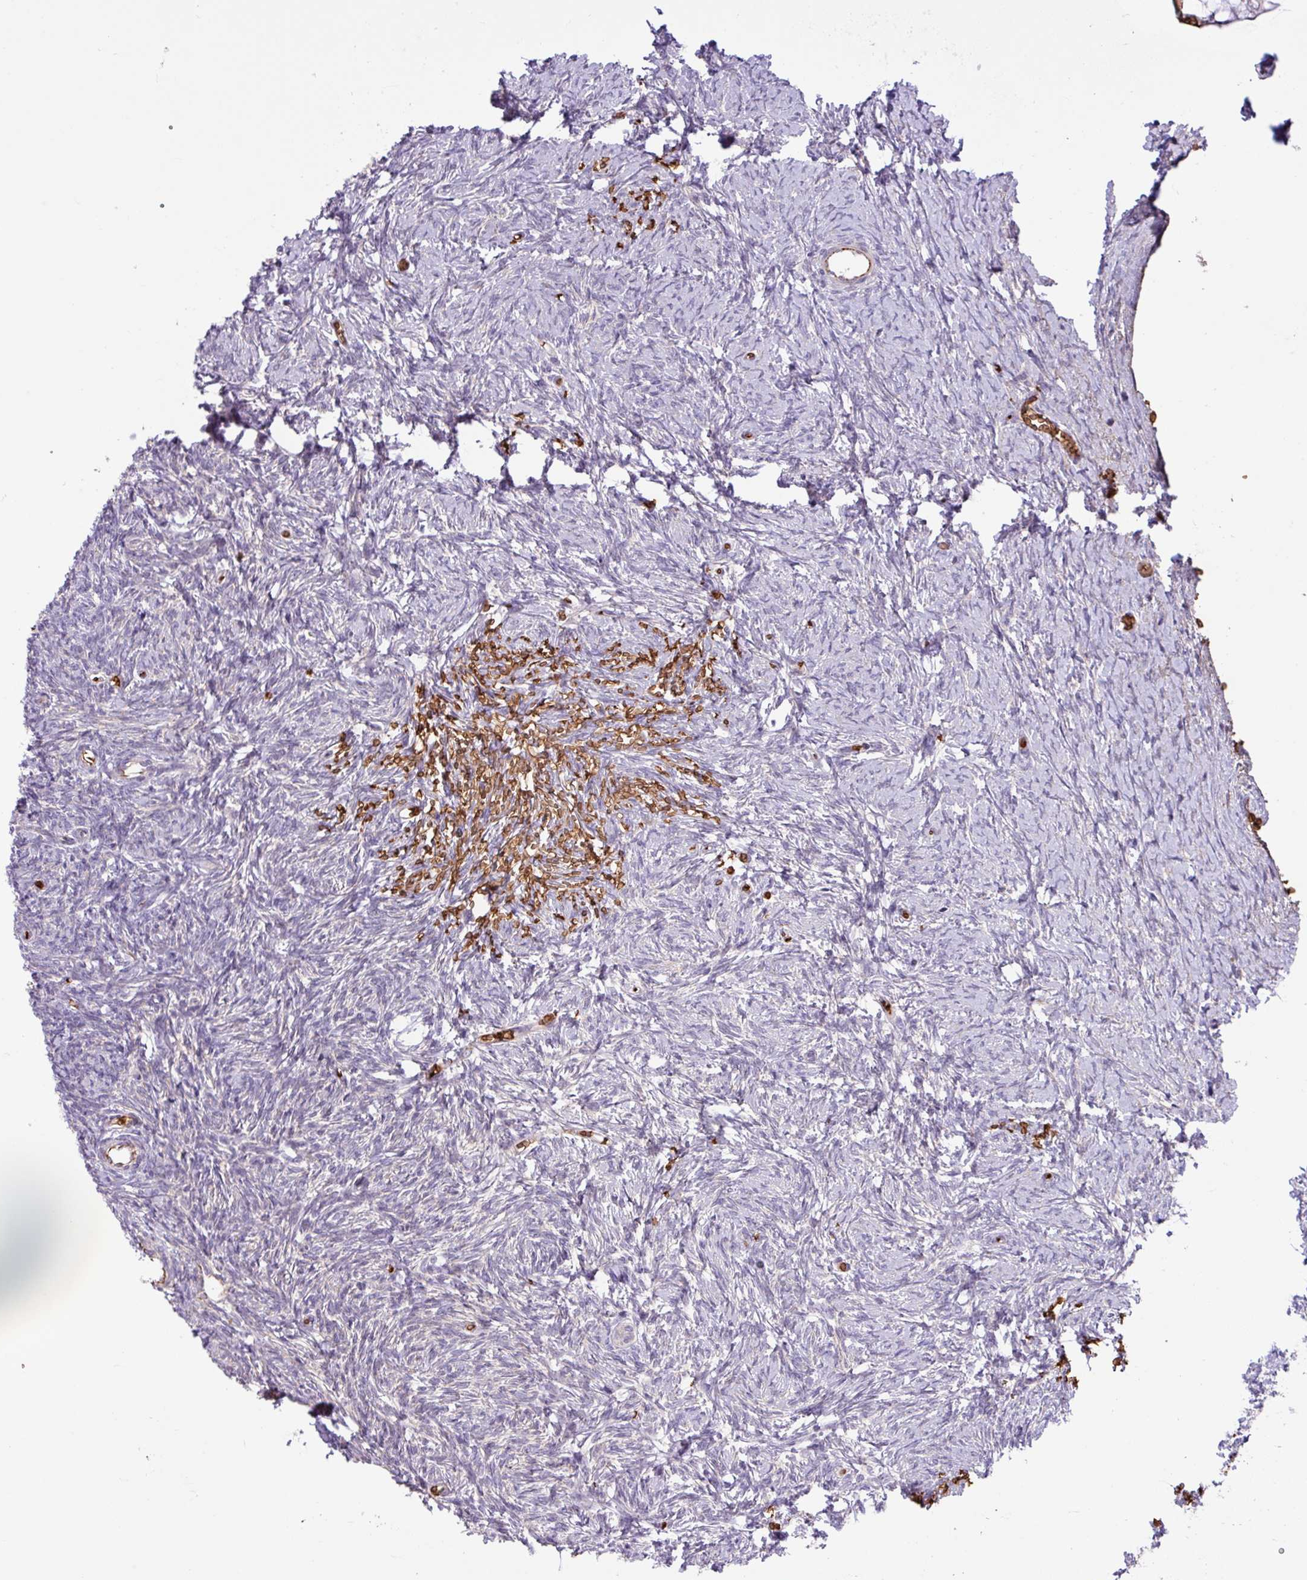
{"staining": {"intensity": "negative", "quantity": "none", "location": "cytoplasmic/membranous"}, "tissue": "ovary", "cell_type": "Ovarian stroma cells", "image_type": "normal", "snomed": [{"axis": "morphology", "description": "Normal tissue, NOS"}, {"axis": "topography", "description": "Ovary"}], "caption": "Immunohistochemistry (IHC) image of unremarkable ovary: ovary stained with DAB (3,3'-diaminobenzidine) exhibits no significant protein staining in ovarian stroma cells.", "gene": "RAD21L1", "patient": {"sex": "female", "age": 39}}